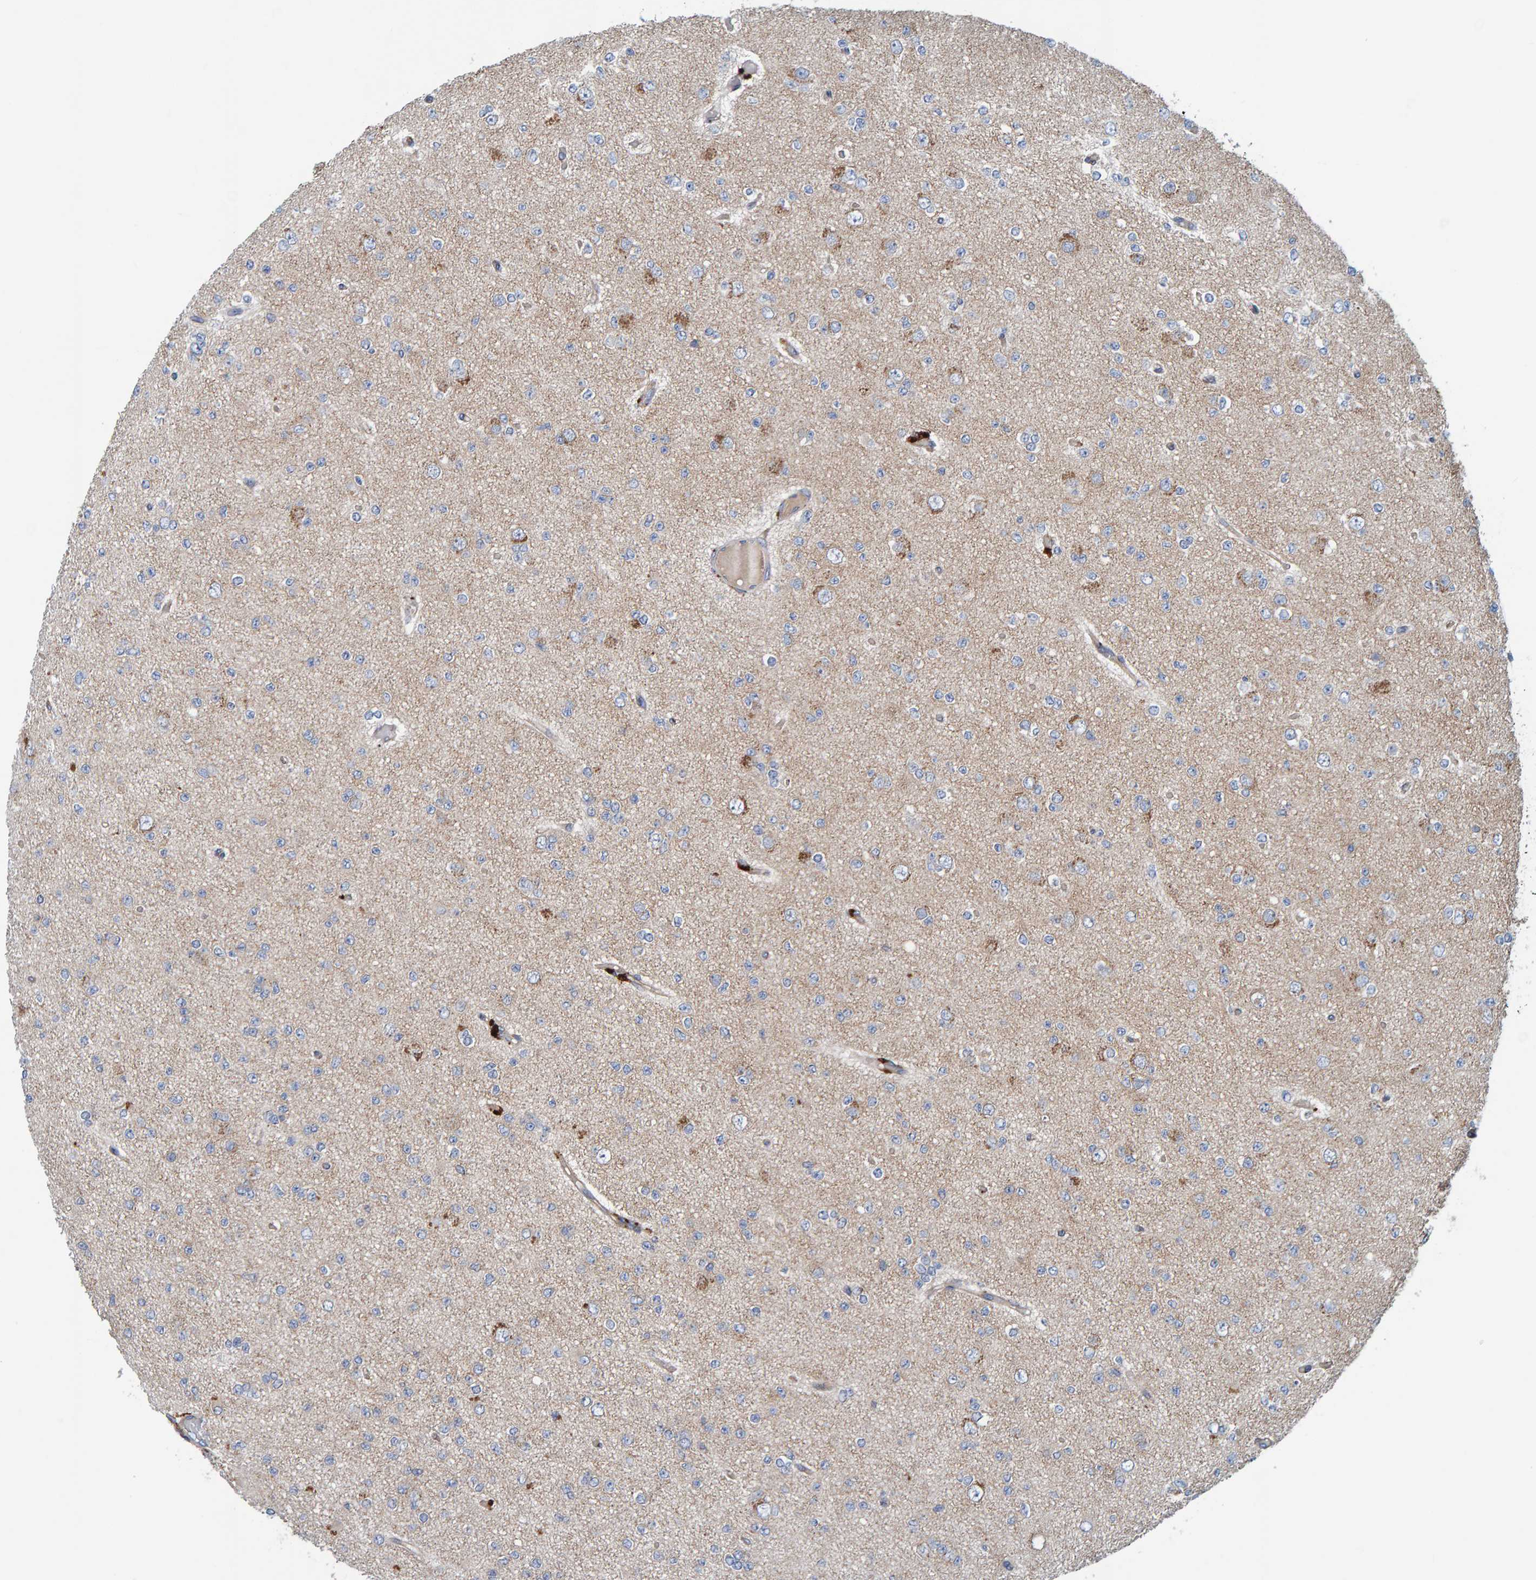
{"staining": {"intensity": "moderate", "quantity": "<25%", "location": "cytoplasmic/membranous"}, "tissue": "glioma", "cell_type": "Tumor cells", "image_type": "cancer", "snomed": [{"axis": "morphology", "description": "Glioma, malignant, Low grade"}, {"axis": "topography", "description": "Brain"}], "caption": "About <25% of tumor cells in human low-grade glioma (malignant) reveal moderate cytoplasmic/membranous protein staining as visualized by brown immunohistochemical staining.", "gene": "MKLN1", "patient": {"sex": "female", "age": 22}}